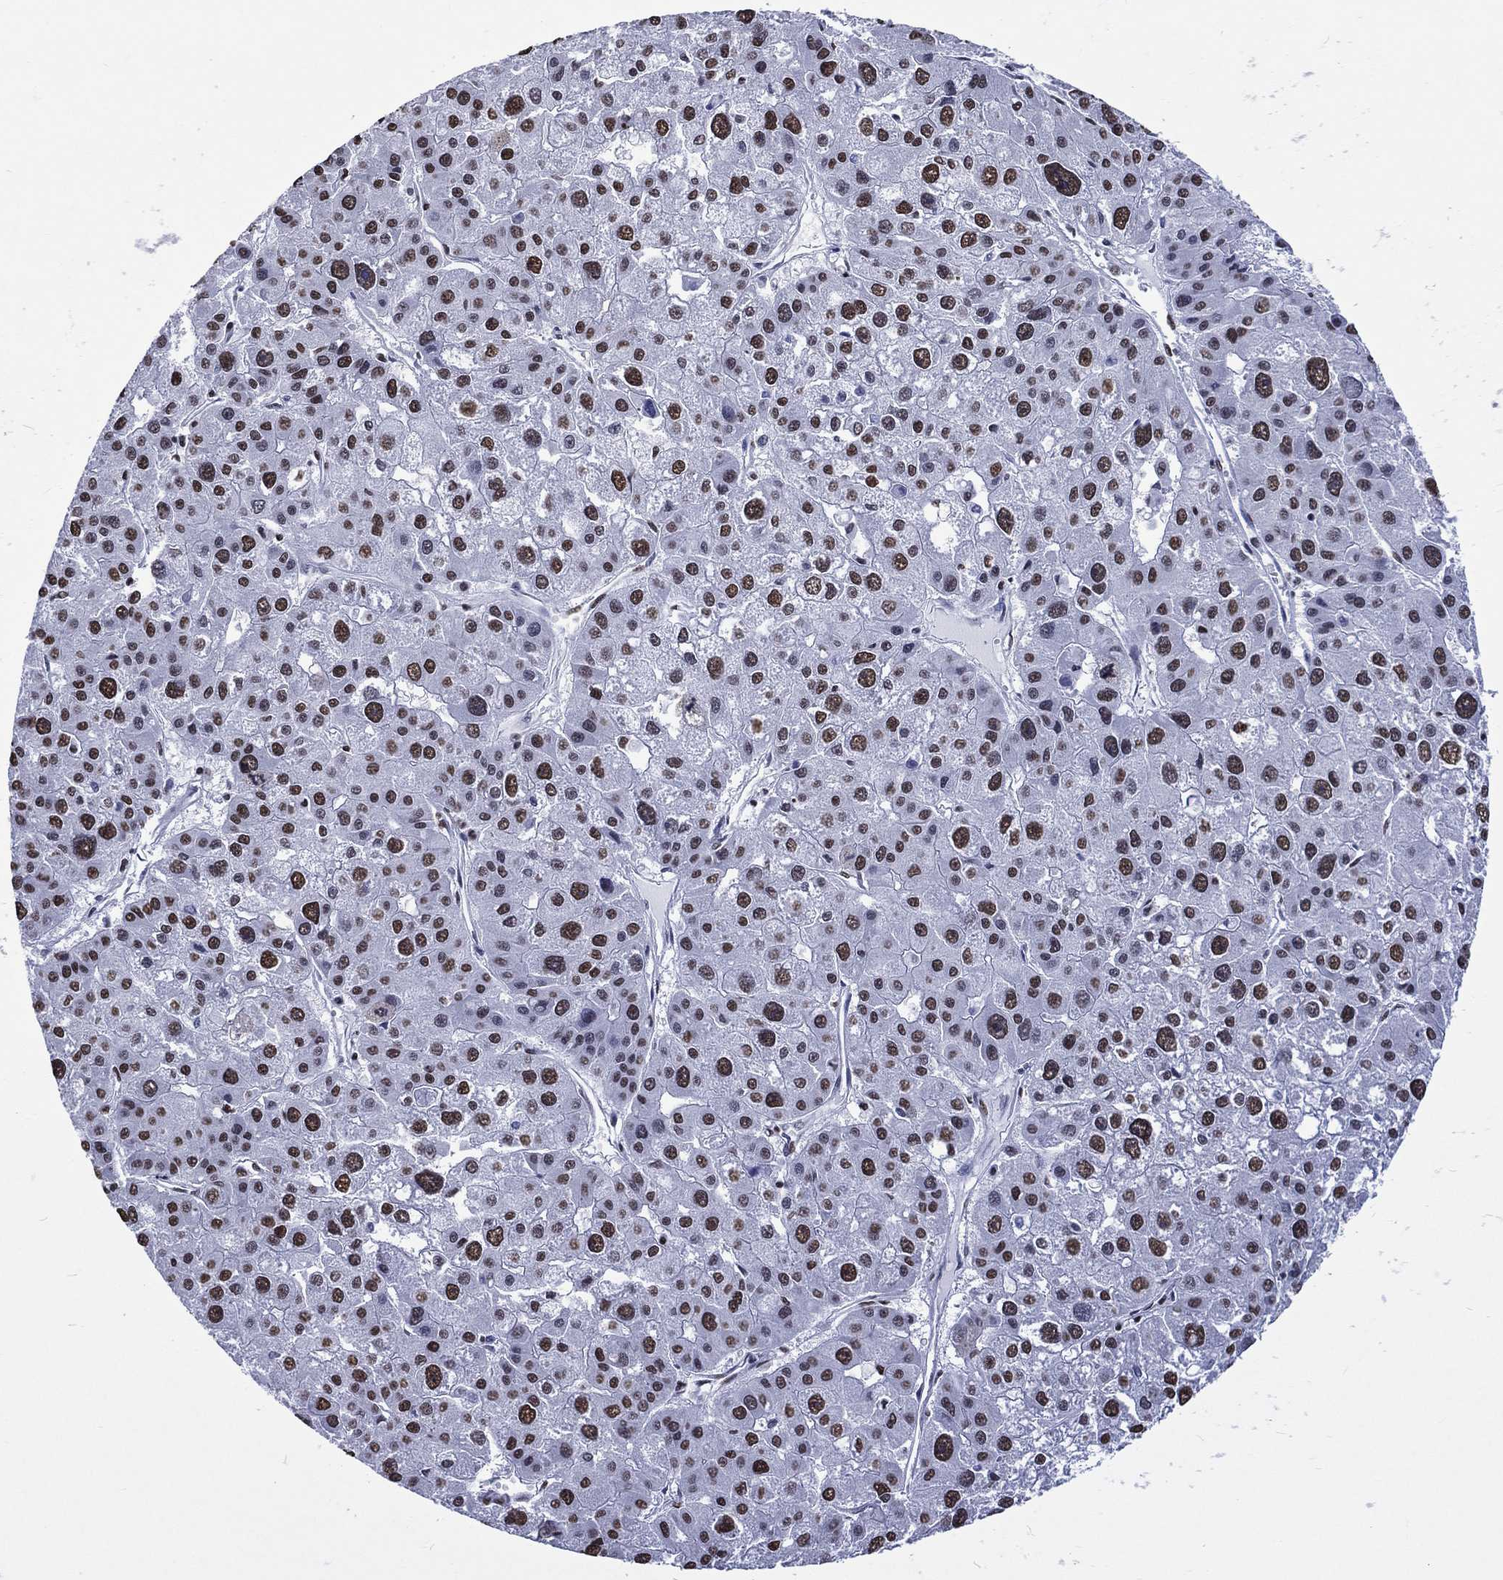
{"staining": {"intensity": "strong", "quantity": ">75%", "location": "nuclear"}, "tissue": "liver cancer", "cell_type": "Tumor cells", "image_type": "cancer", "snomed": [{"axis": "morphology", "description": "Carcinoma, Hepatocellular, NOS"}, {"axis": "topography", "description": "Liver"}], "caption": "Immunohistochemical staining of human liver cancer reveals high levels of strong nuclear staining in approximately >75% of tumor cells.", "gene": "RETREG2", "patient": {"sex": "male", "age": 73}}